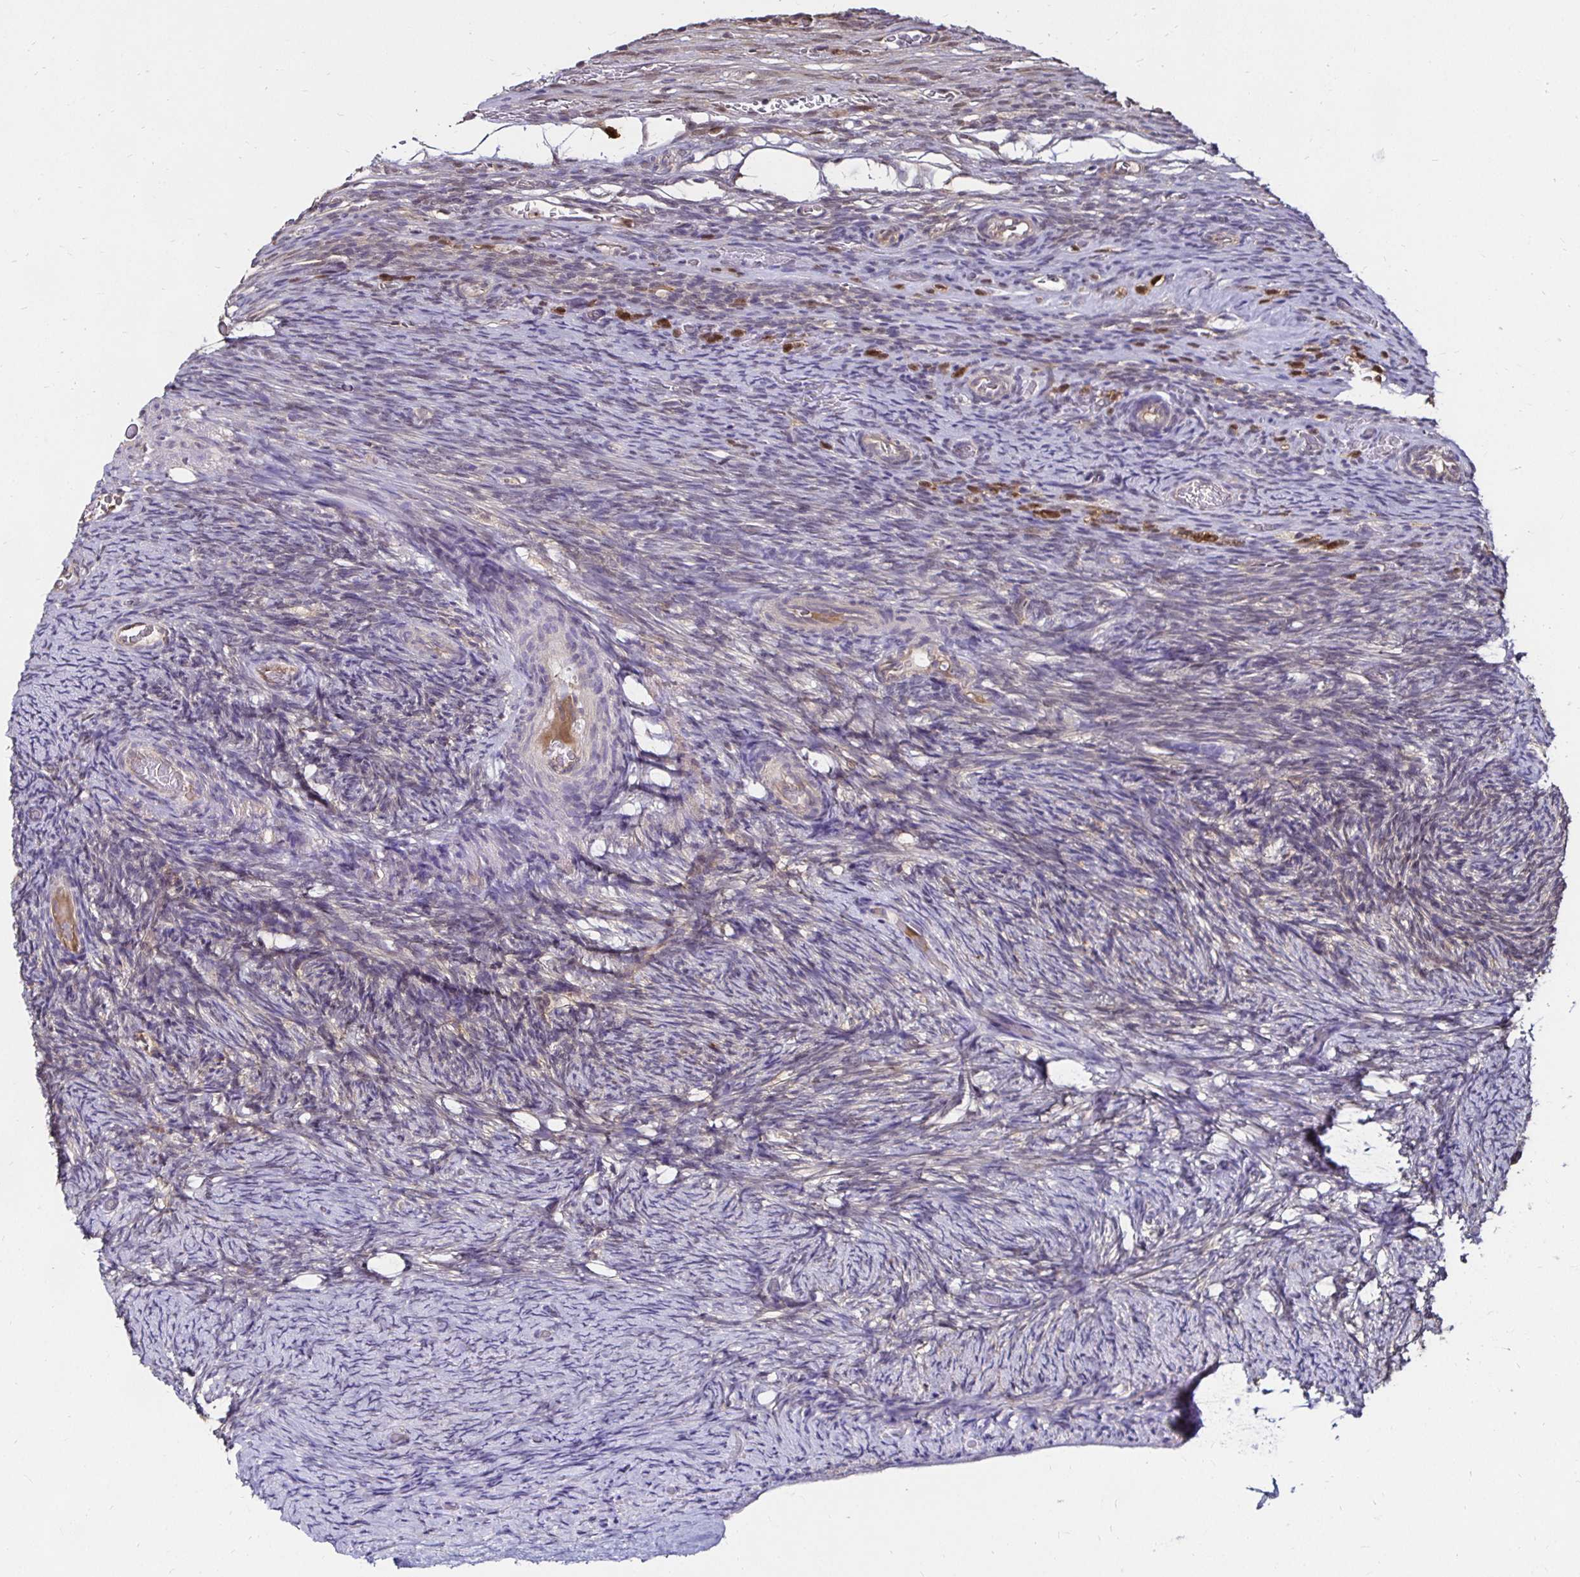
{"staining": {"intensity": "negative", "quantity": "none", "location": "none"}, "tissue": "ovary", "cell_type": "Ovarian stroma cells", "image_type": "normal", "snomed": [{"axis": "morphology", "description": "Normal tissue, NOS"}, {"axis": "topography", "description": "Ovary"}], "caption": "Image shows no significant protein staining in ovarian stroma cells of unremarkable ovary.", "gene": "TXN", "patient": {"sex": "female", "age": 34}}